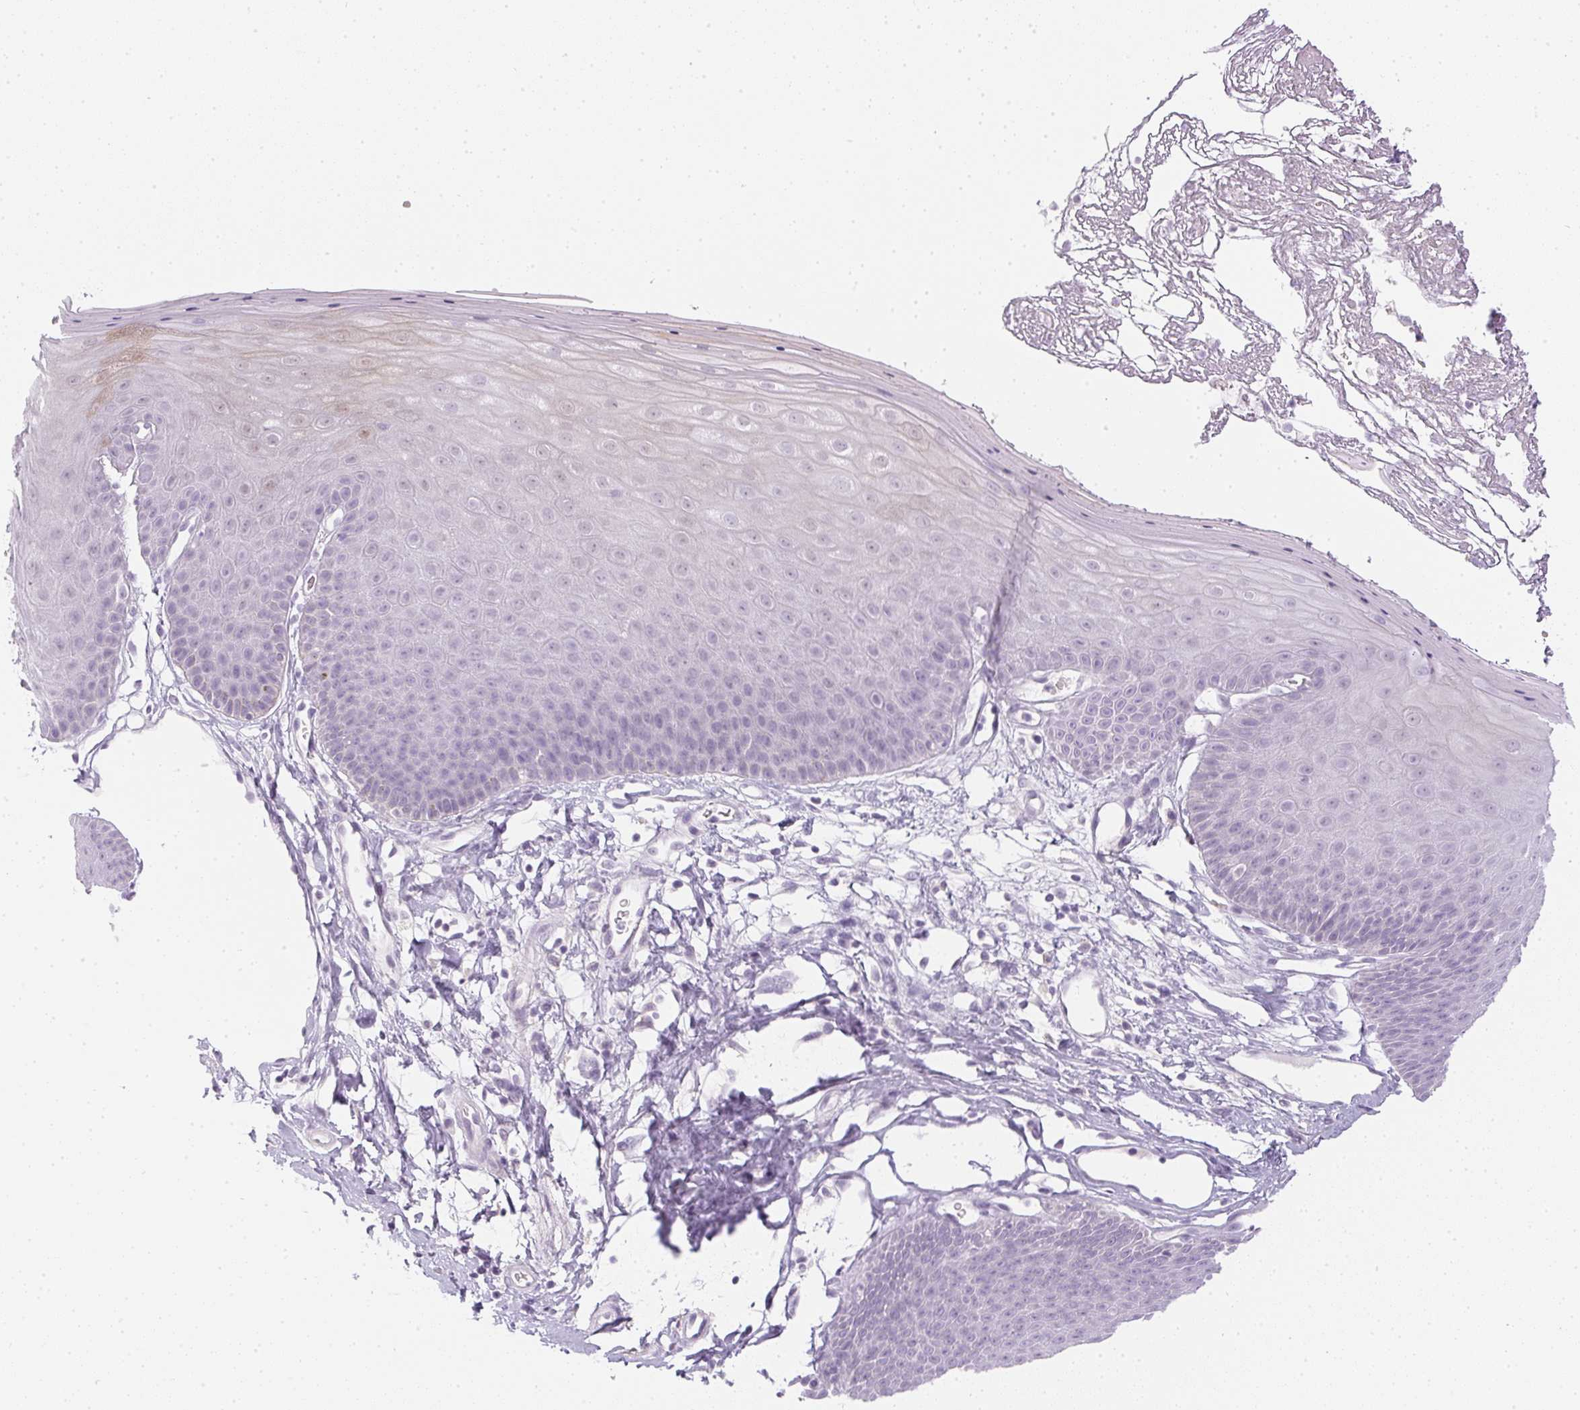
{"staining": {"intensity": "weak", "quantity": "<25%", "location": "cytoplasmic/membranous"}, "tissue": "skin", "cell_type": "Epidermal cells", "image_type": "normal", "snomed": [{"axis": "morphology", "description": "Normal tissue, NOS"}, {"axis": "topography", "description": "Anal"}], "caption": "The micrograph exhibits no significant positivity in epidermal cells of skin.", "gene": "PPY", "patient": {"sex": "male", "age": 53}}